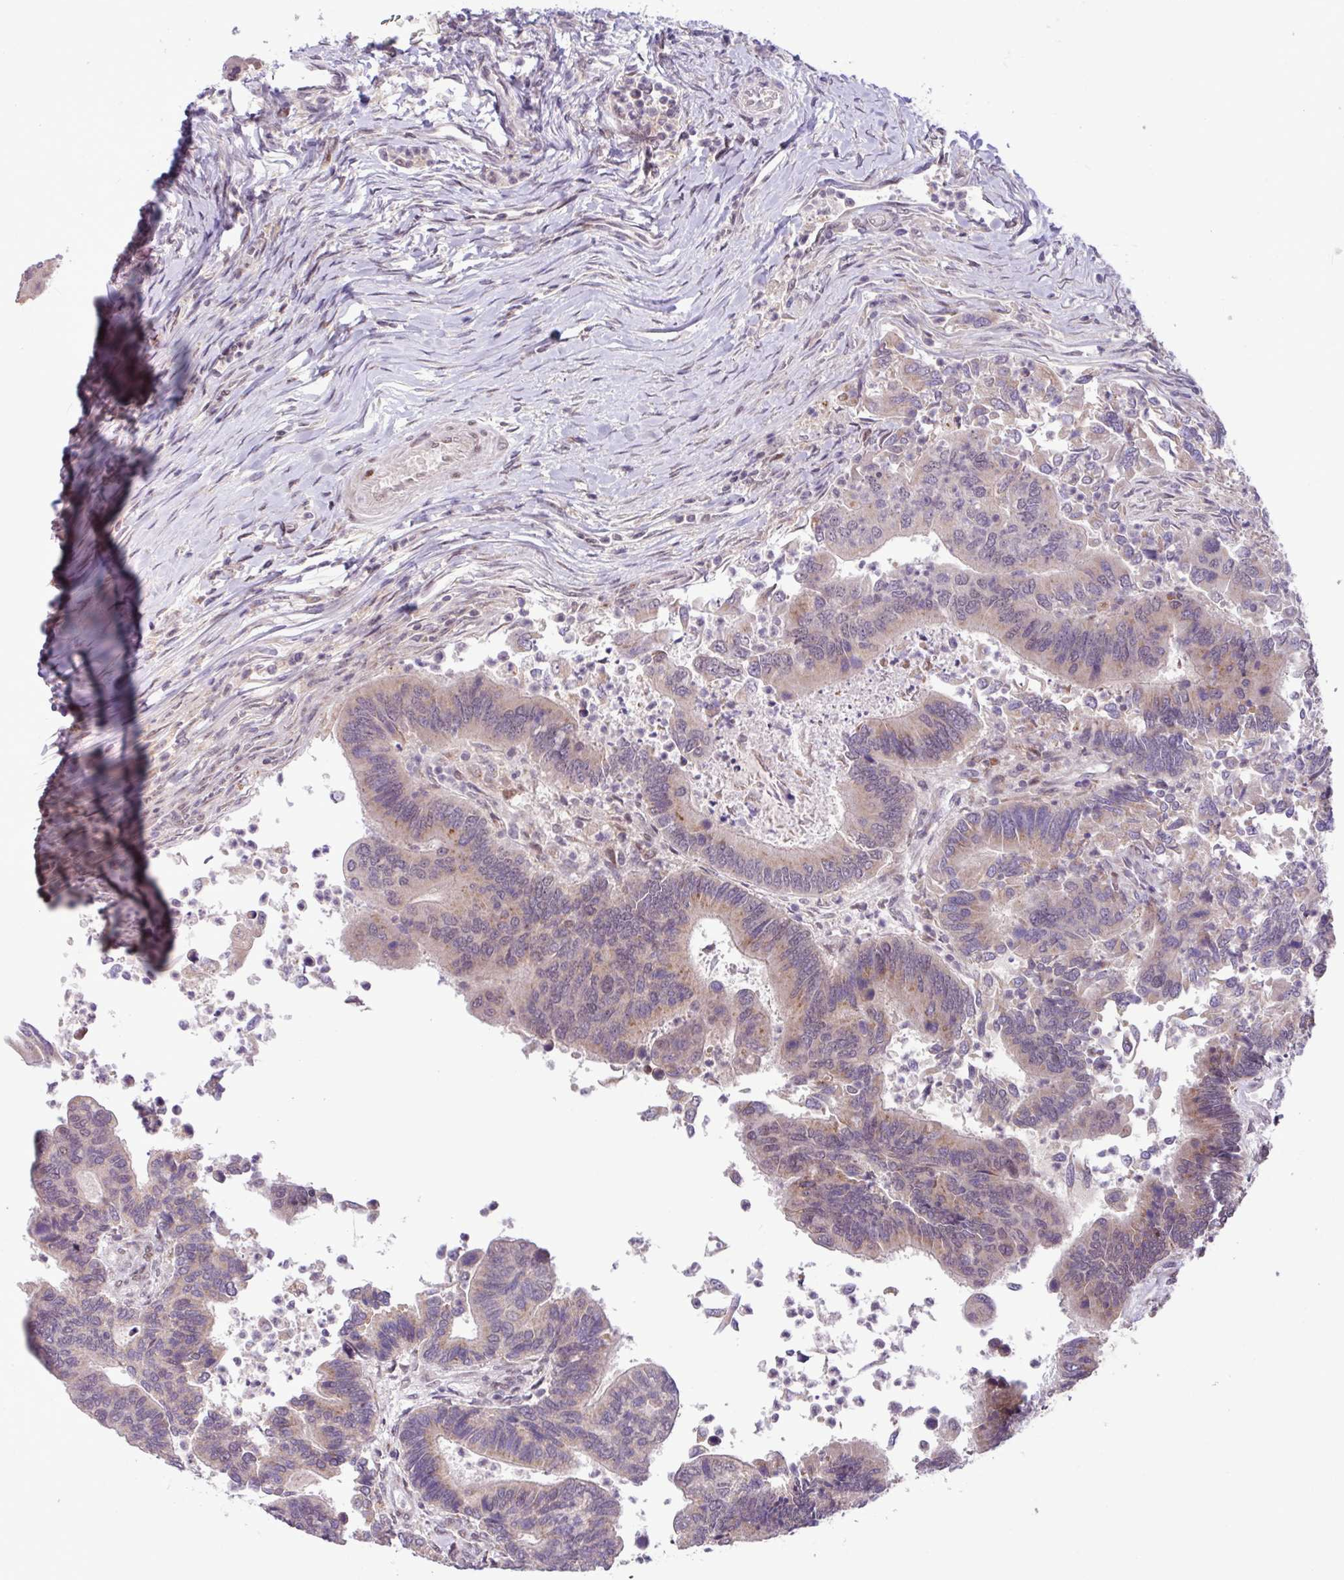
{"staining": {"intensity": "moderate", "quantity": "25%-75%", "location": "cytoplasmic/membranous,nuclear"}, "tissue": "colorectal cancer", "cell_type": "Tumor cells", "image_type": "cancer", "snomed": [{"axis": "morphology", "description": "Adenocarcinoma, NOS"}, {"axis": "topography", "description": "Colon"}], "caption": "Approximately 25%-75% of tumor cells in human colorectal cancer reveal moderate cytoplasmic/membranous and nuclear protein positivity as visualized by brown immunohistochemical staining.", "gene": "BRD3", "patient": {"sex": "female", "age": 67}}